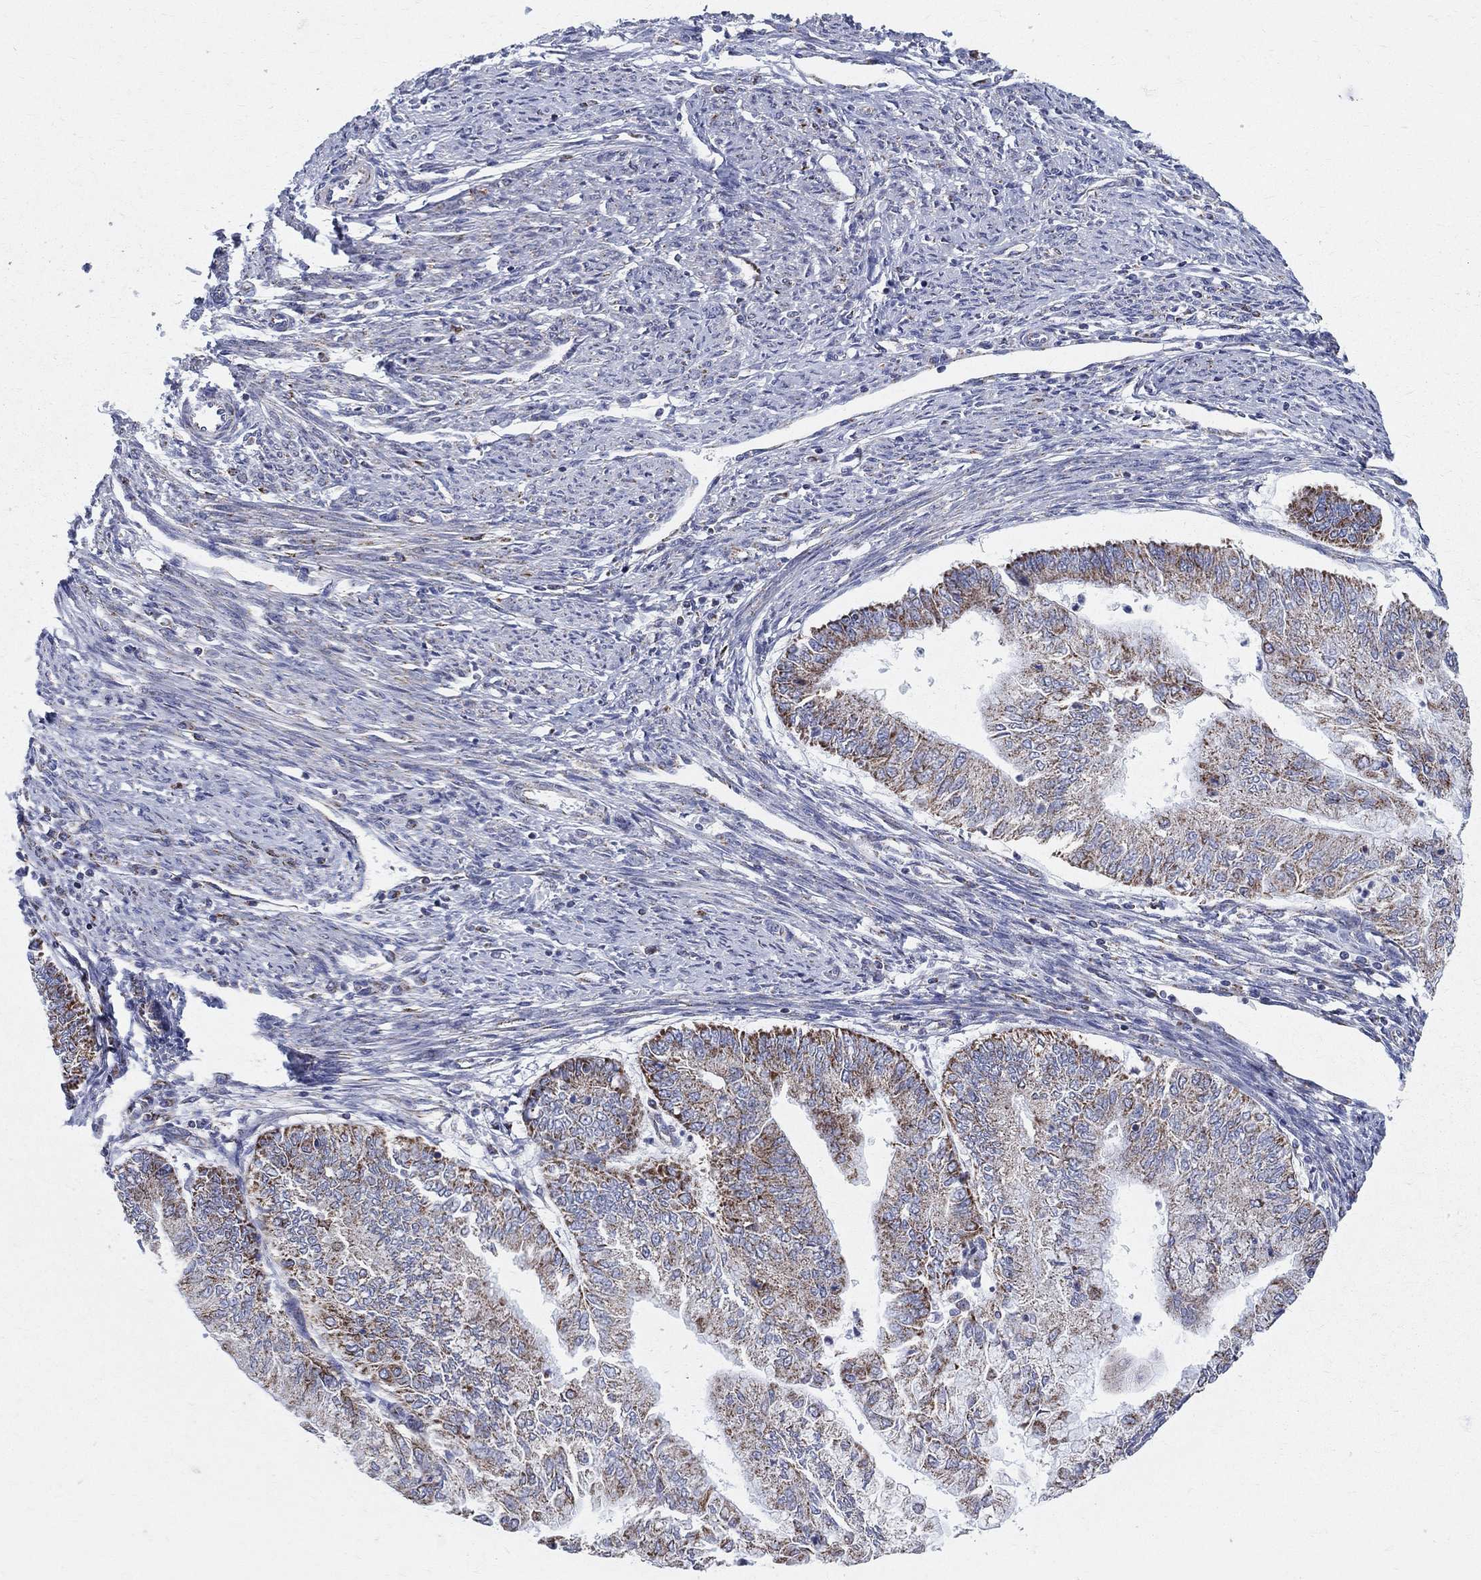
{"staining": {"intensity": "moderate", "quantity": "25%-75%", "location": "cytoplasmic/membranous"}, "tissue": "endometrial cancer", "cell_type": "Tumor cells", "image_type": "cancer", "snomed": [{"axis": "morphology", "description": "Adenocarcinoma, NOS"}, {"axis": "topography", "description": "Endometrium"}], "caption": "Immunohistochemical staining of human endometrial adenocarcinoma exhibits medium levels of moderate cytoplasmic/membranous staining in about 25%-75% of tumor cells.", "gene": "KISS1R", "patient": {"sex": "female", "age": 59}}